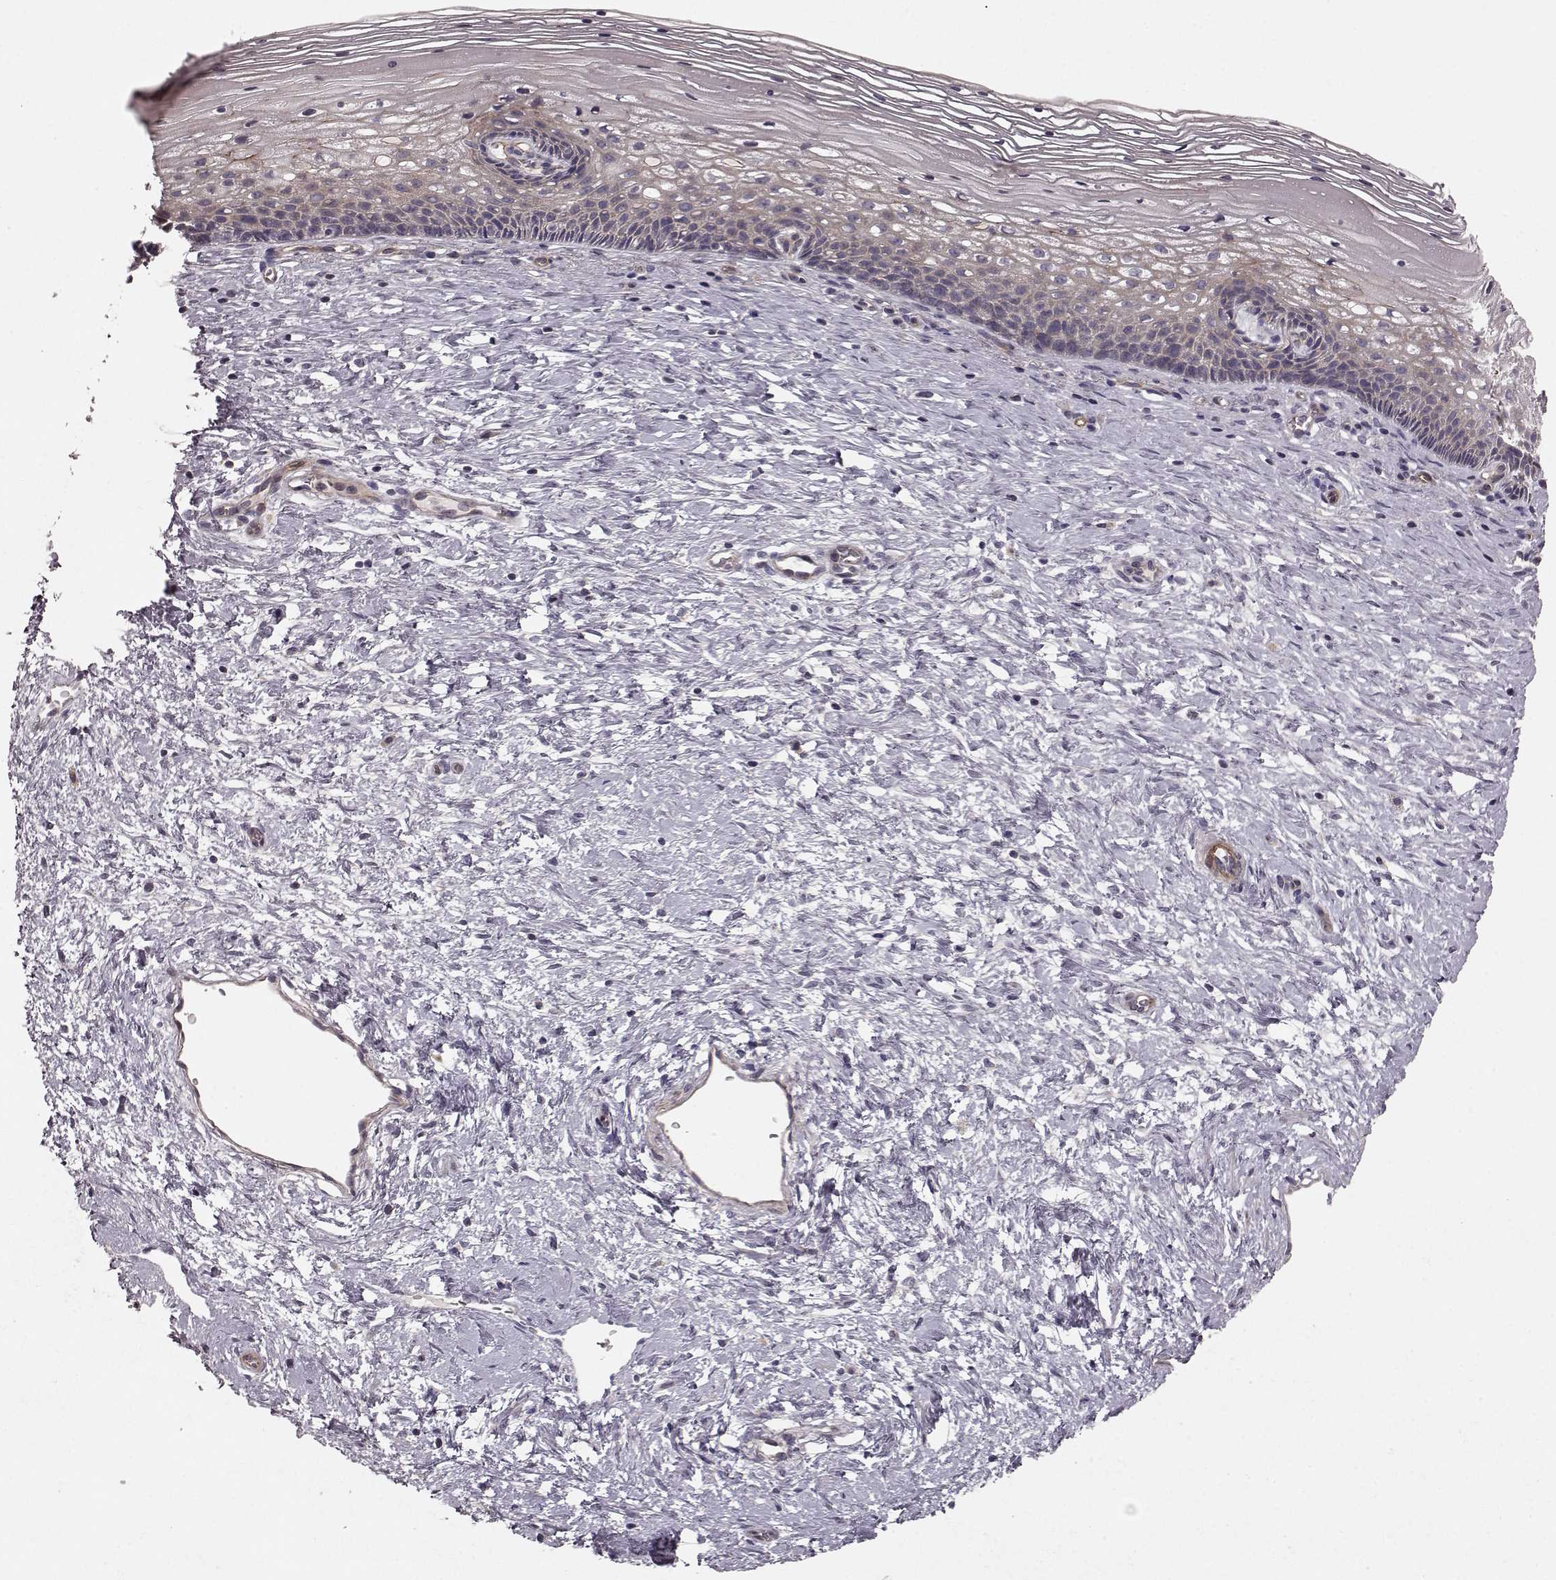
{"staining": {"intensity": "negative", "quantity": "none", "location": "none"}, "tissue": "cervix", "cell_type": "Glandular cells", "image_type": "normal", "snomed": [{"axis": "morphology", "description": "Normal tissue, NOS"}, {"axis": "topography", "description": "Cervix"}], "caption": "IHC of normal cervix demonstrates no positivity in glandular cells.", "gene": "SLC22A18", "patient": {"sex": "female", "age": 34}}